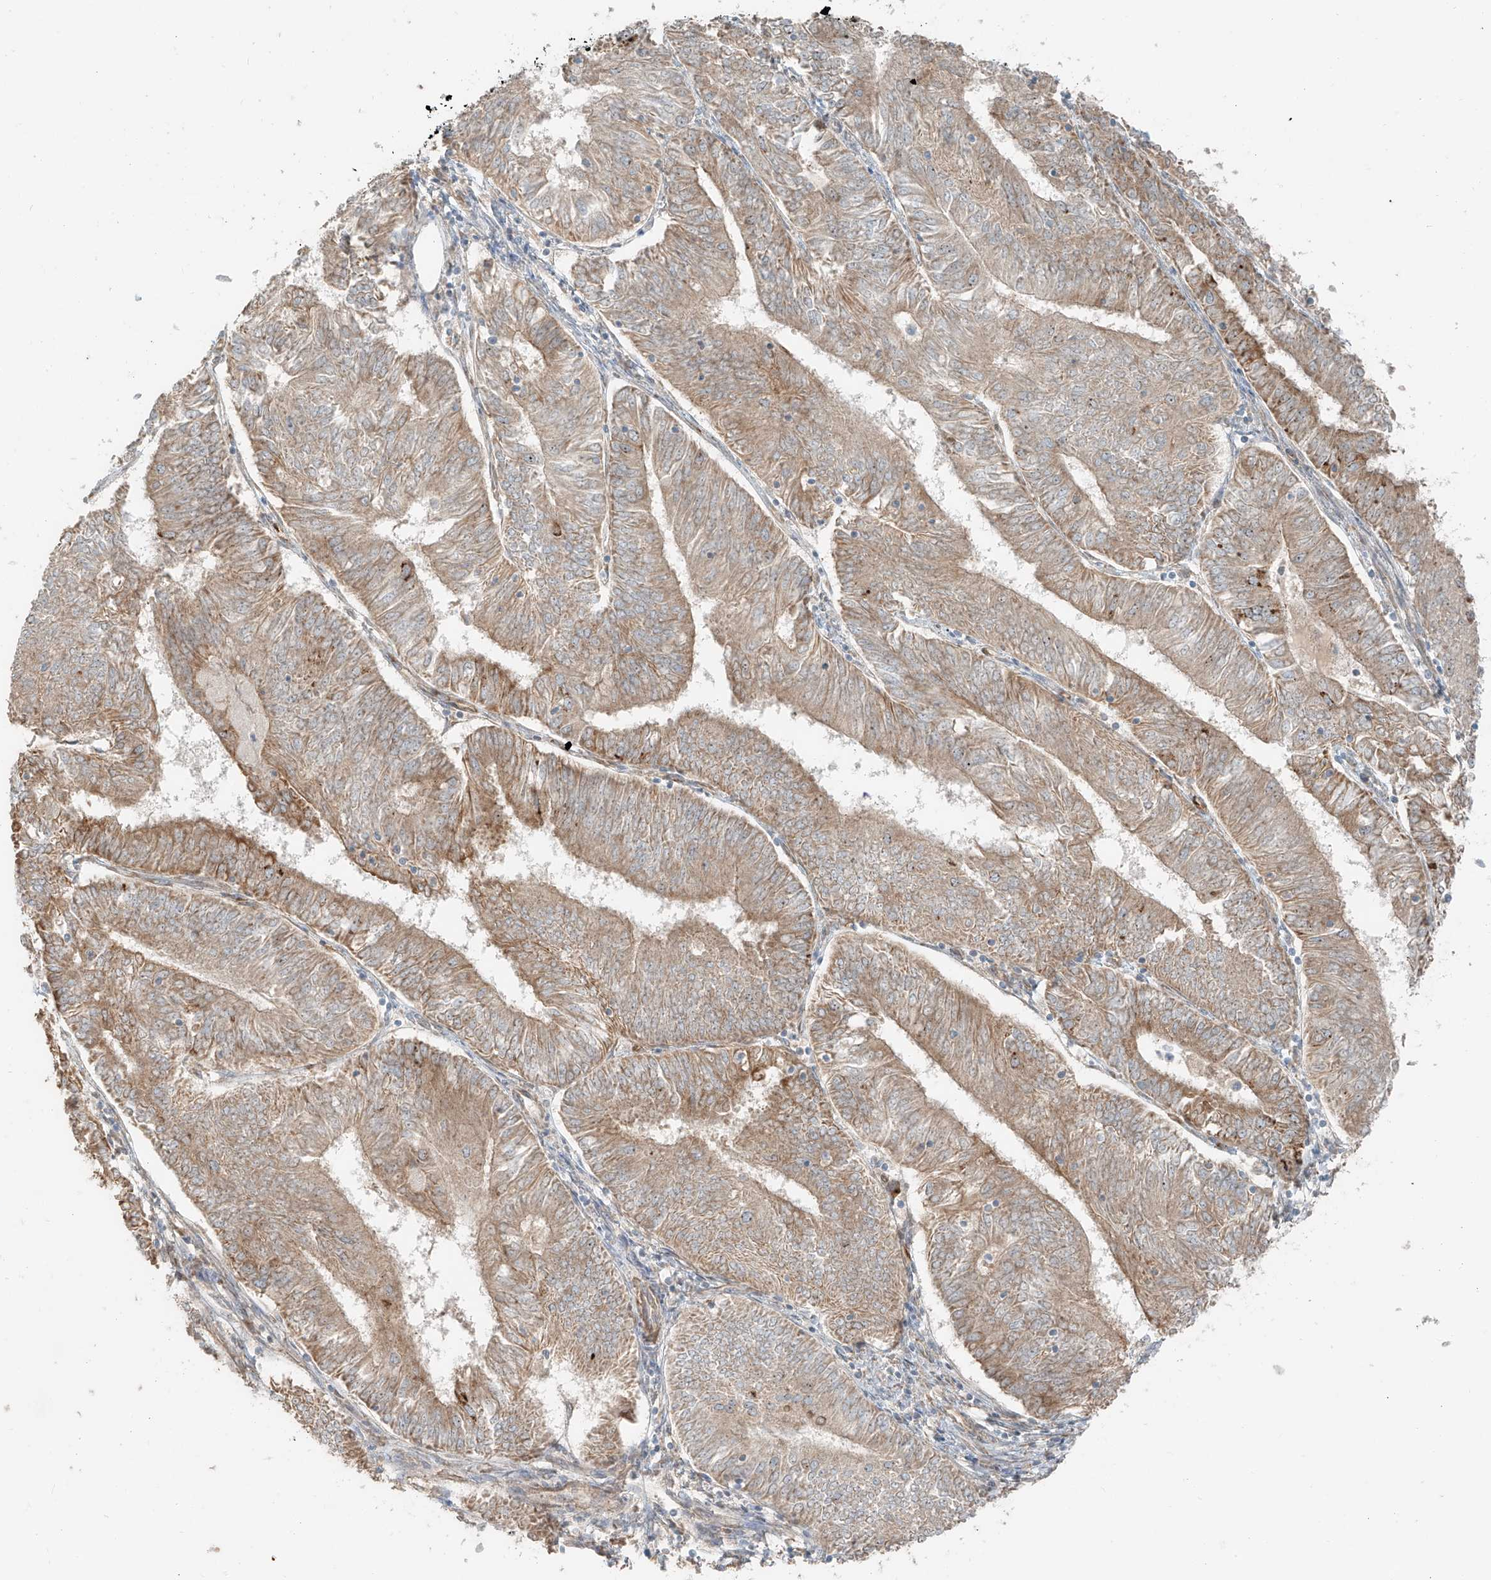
{"staining": {"intensity": "weak", "quantity": ">75%", "location": "cytoplasmic/membranous"}, "tissue": "endometrial cancer", "cell_type": "Tumor cells", "image_type": "cancer", "snomed": [{"axis": "morphology", "description": "Adenocarcinoma, NOS"}, {"axis": "topography", "description": "Endometrium"}], "caption": "High-magnification brightfield microscopy of endometrial cancer (adenocarcinoma) stained with DAB (brown) and counterstained with hematoxylin (blue). tumor cells exhibit weak cytoplasmic/membranous positivity is seen in about>75% of cells. The staining was performed using DAB (3,3'-diaminobenzidine), with brown indicating positive protein expression. Nuclei are stained blue with hematoxylin.", "gene": "FSTL1", "patient": {"sex": "female", "age": 58}}